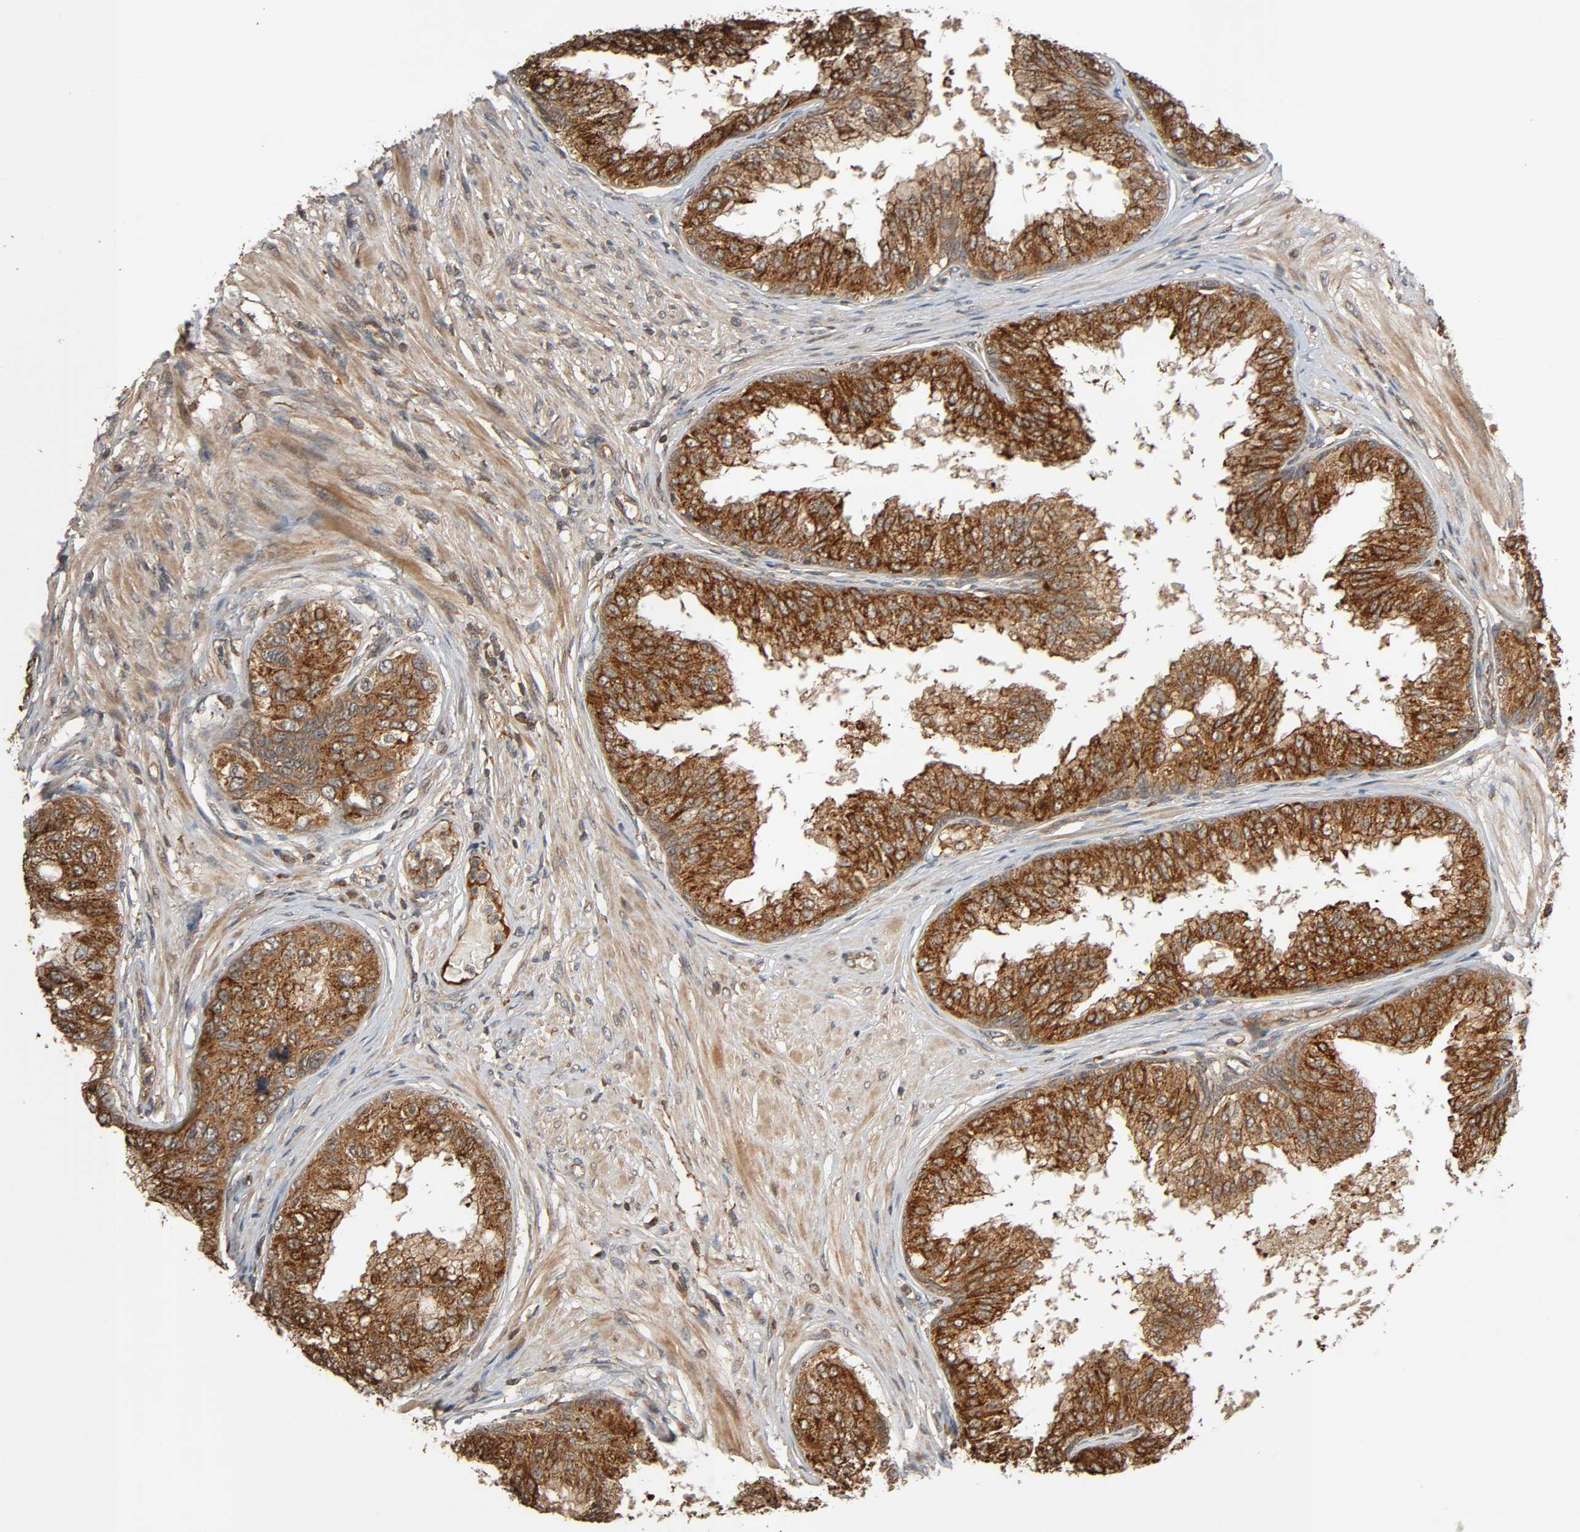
{"staining": {"intensity": "strong", "quantity": ">75%", "location": "cytoplasmic/membranous"}, "tissue": "prostate", "cell_type": "Glandular cells", "image_type": "normal", "snomed": [{"axis": "morphology", "description": "Normal tissue, NOS"}, {"axis": "topography", "description": "Prostate"}, {"axis": "topography", "description": "Seminal veicle"}], "caption": "IHC histopathology image of normal prostate stained for a protein (brown), which exhibits high levels of strong cytoplasmic/membranous expression in about >75% of glandular cells.", "gene": "MAP3K8", "patient": {"sex": "male", "age": 60}}